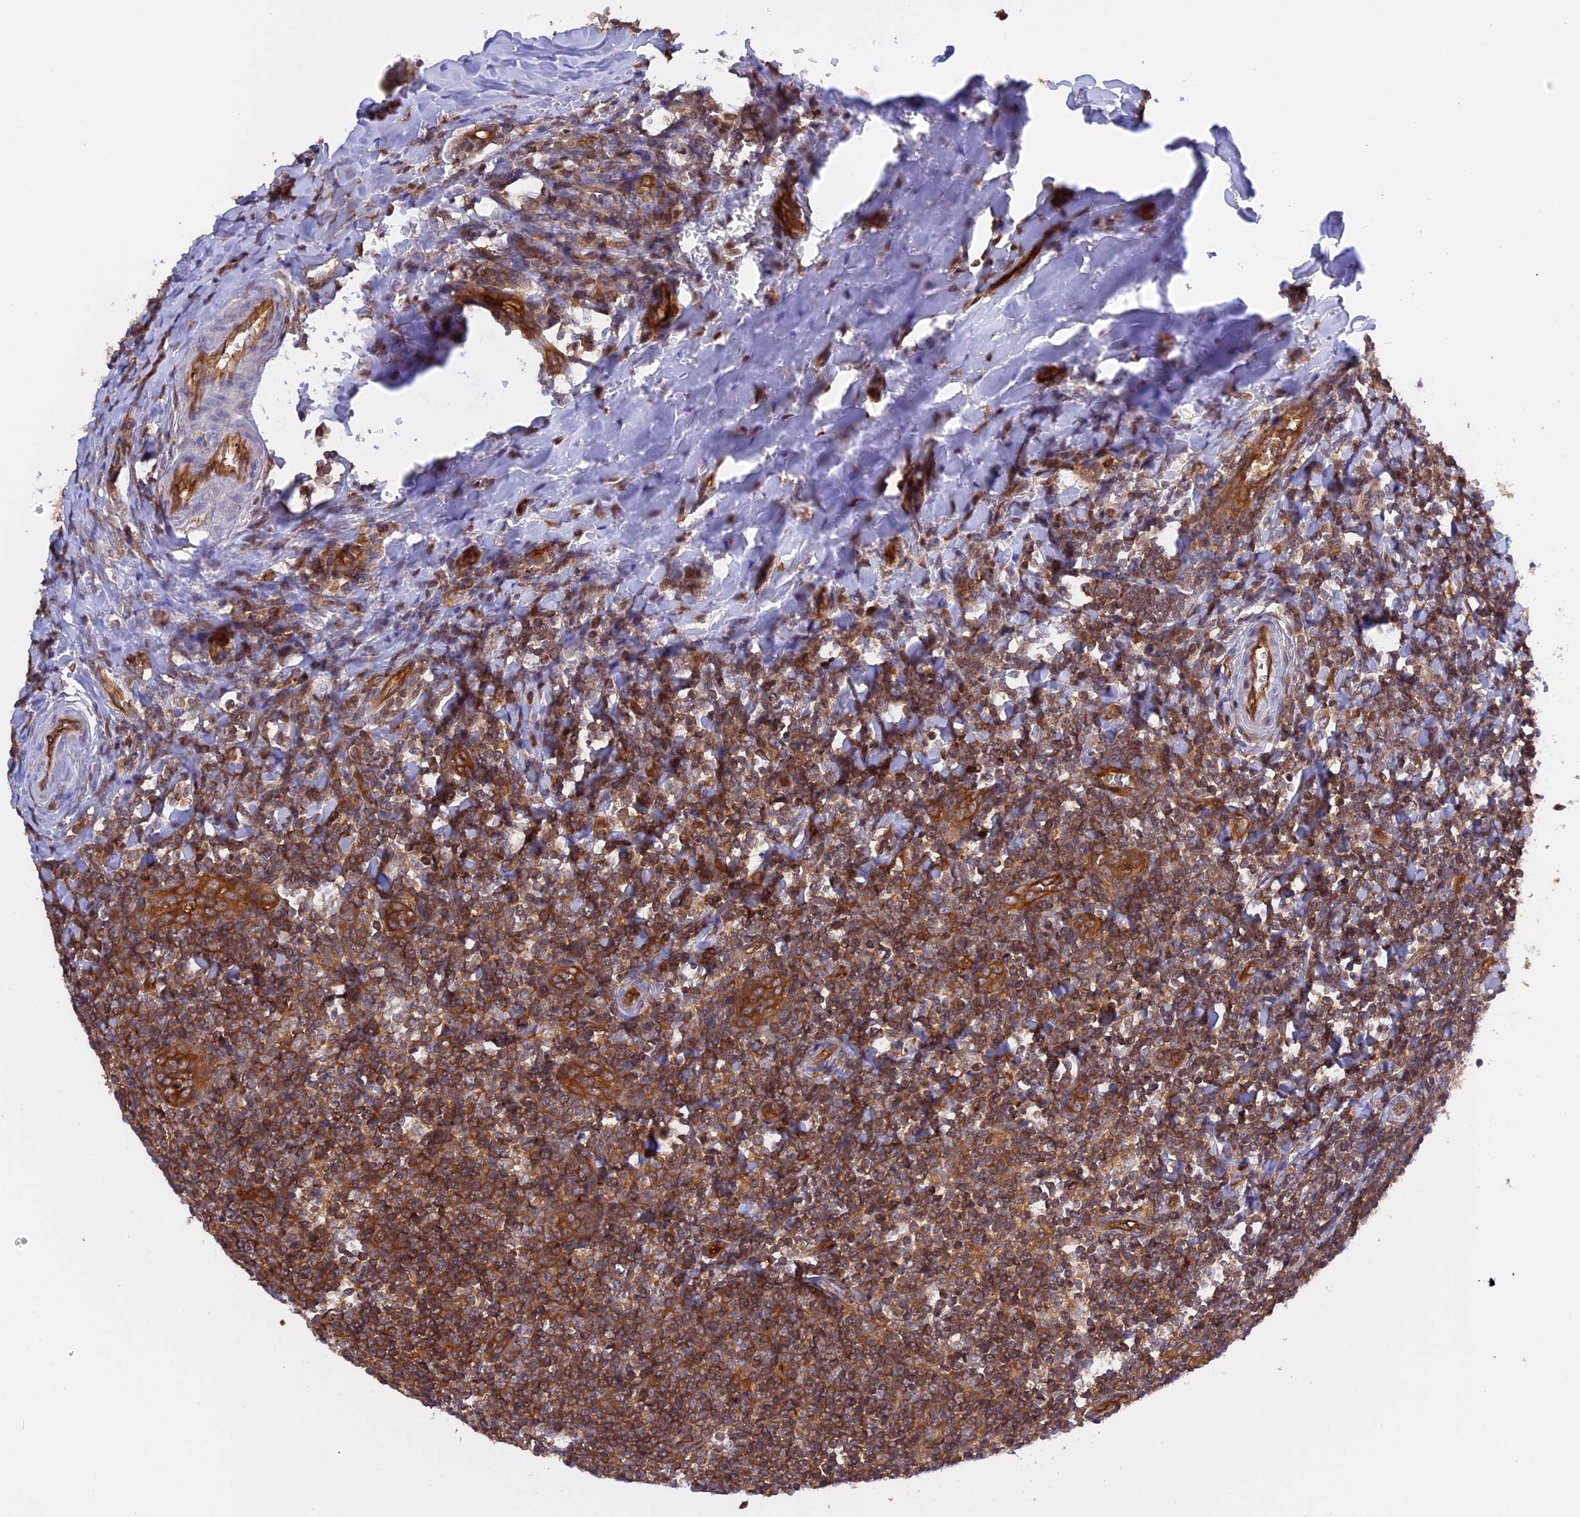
{"staining": {"intensity": "moderate", "quantity": ">75%", "location": "cytoplasmic/membranous"}, "tissue": "tonsil", "cell_type": "Germinal center cells", "image_type": "normal", "snomed": [{"axis": "morphology", "description": "Normal tissue, NOS"}, {"axis": "topography", "description": "Tonsil"}], "caption": "IHC of normal tonsil exhibits medium levels of moderate cytoplasmic/membranous expression in about >75% of germinal center cells.", "gene": "C5orf22", "patient": {"sex": "male", "age": 27}}